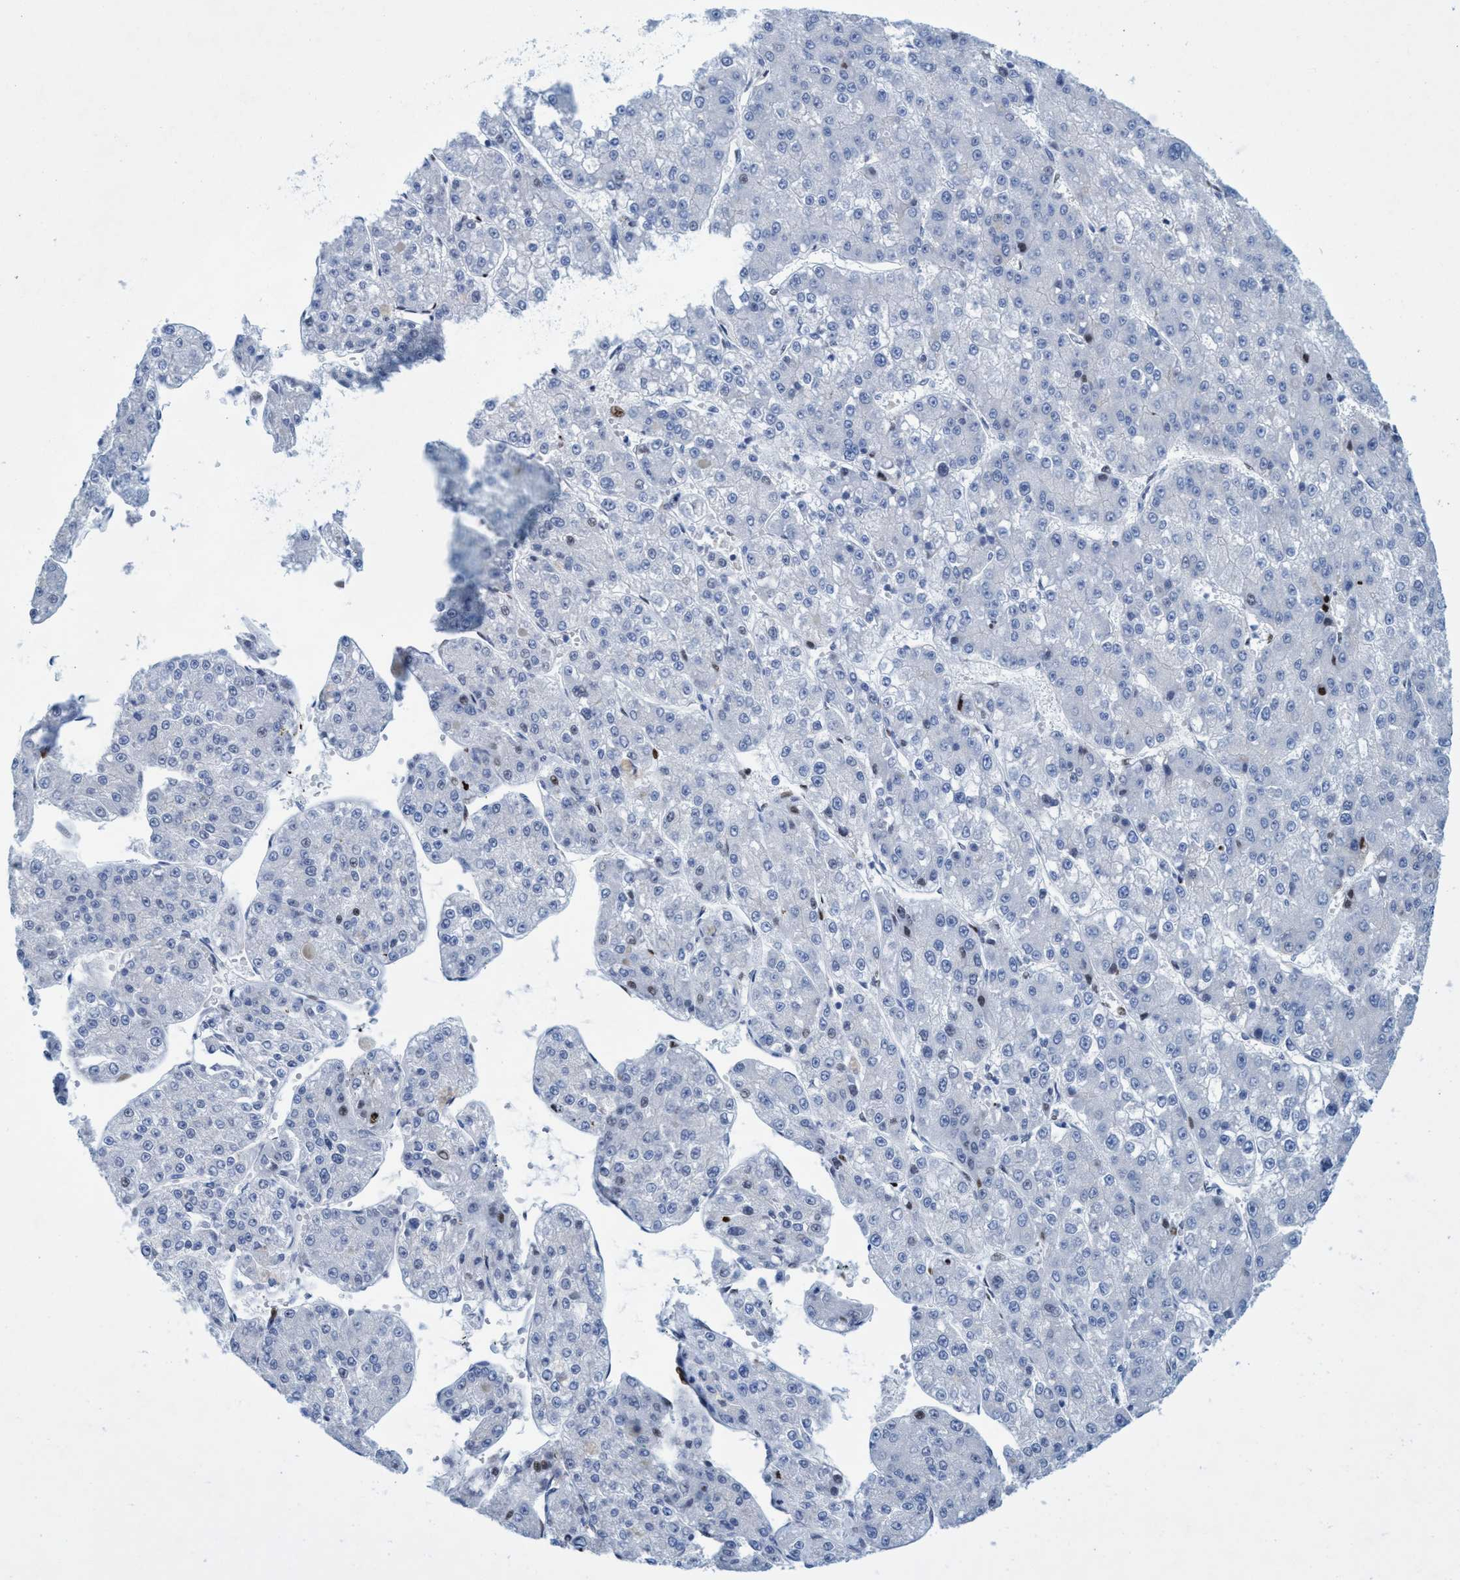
{"staining": {"intensity": "negative", "quantity": "none", "location": "none"}, "tissue": "liver cancer", "cell_type": "Tumor cells", "image_type": "cancer", "snomed": [{"axis": "morphology", "description": "Carcinoma, Hepatocellular, NOS"}, {"axis": "topography", "description": "Liver"}], "caption": "IHC image of liver hepatocellular carcinoma stained for a protein (brown), which displays no expression in tumor cells.", "gene": "R3HCC1", "patient": {"sex": "female", "age": 73}}